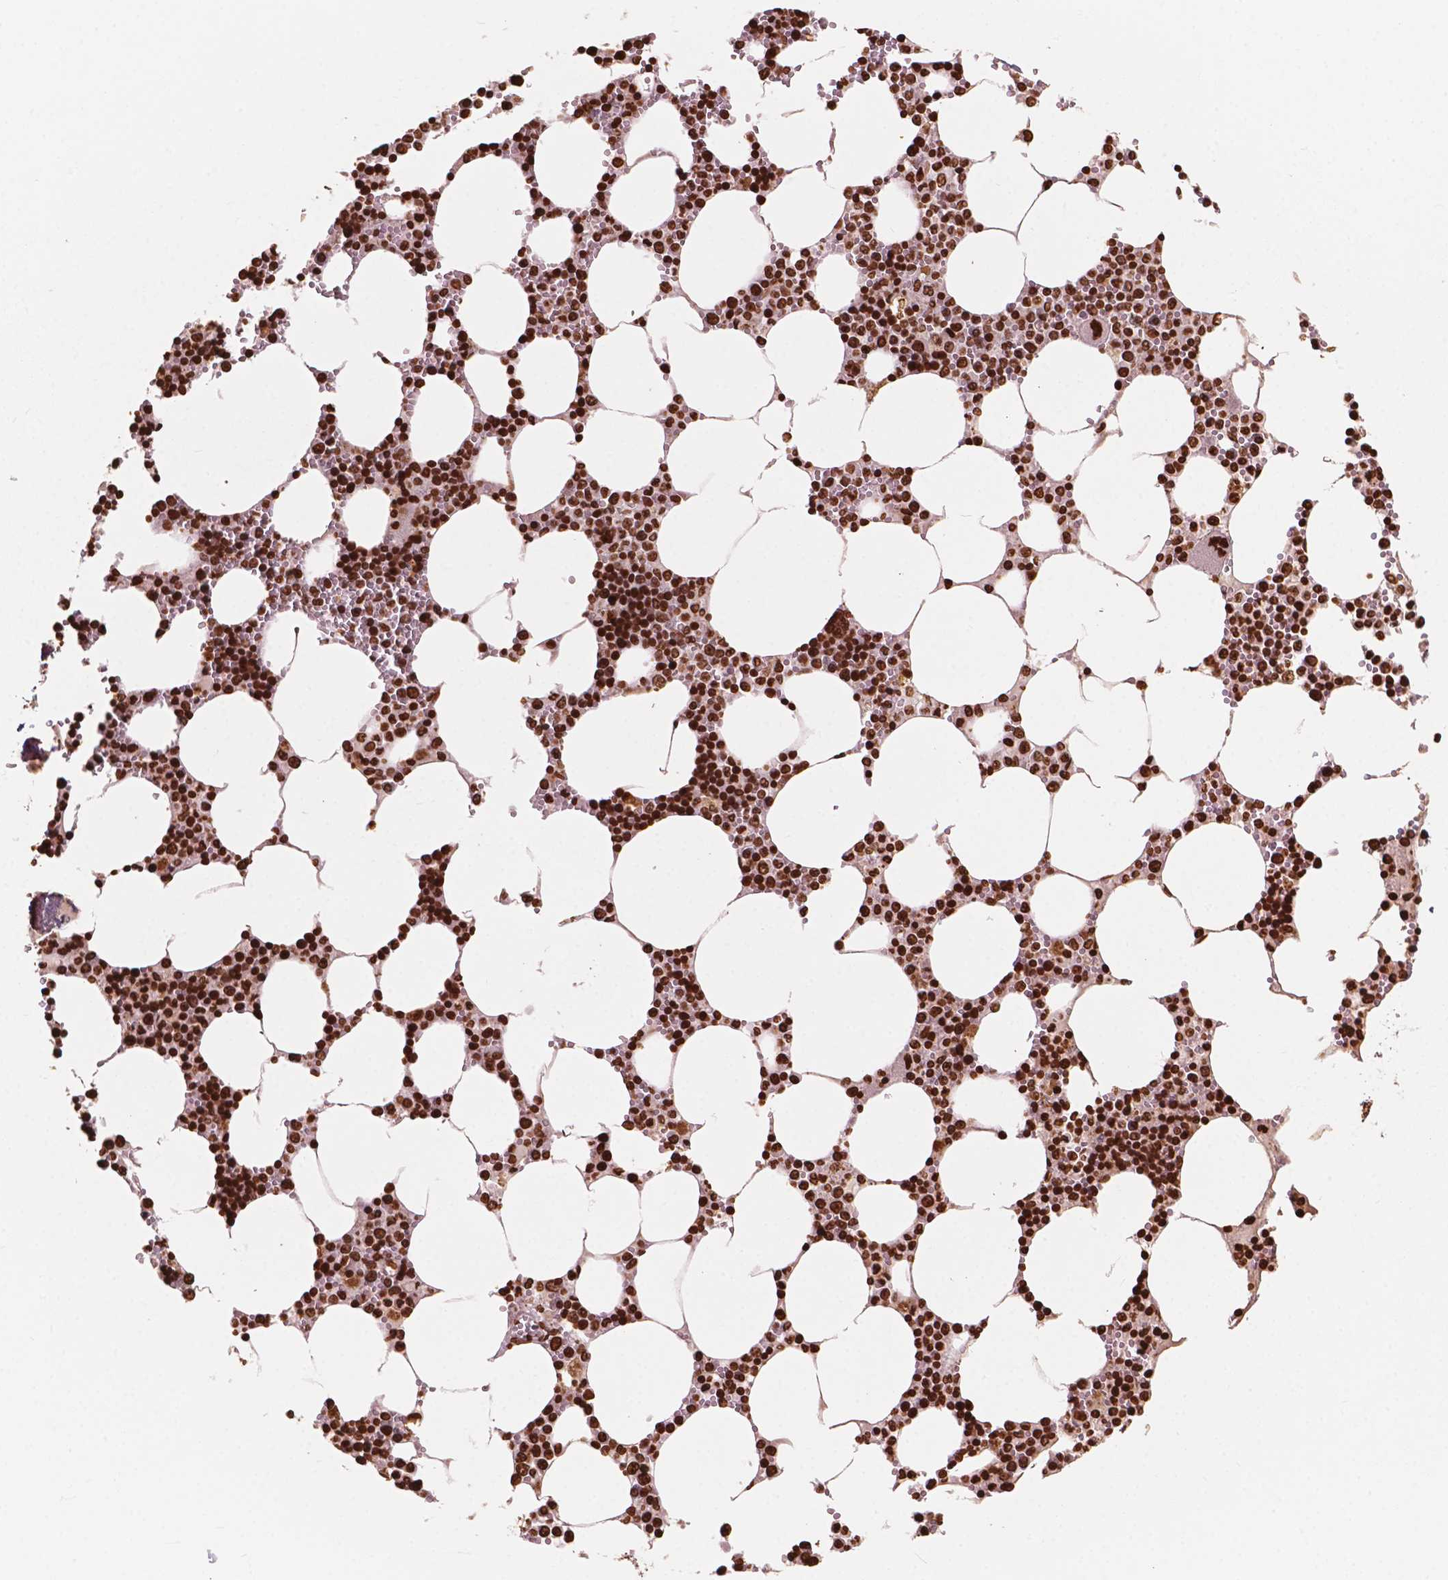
{"staining": {"intensity": "strong", "quantity": ">75%", "location": "nuclear"}, "tissue": "bone marrow", "cell_type": "Hematopoietic cells", "image_type": "normal", "snomed": [{"axis": "morphology", "description": "Normal tissue, NOS"}, {"axis": "topography", "description": "Bone marrow"}], "caption": "Immunohistochemistry (IHC) of benign human bone marrow shows high levels of strong nuclear staining in approximately >75% of hematopoietic cells.", "gene": "H3C7", "patient": {"sex": "male", "age": 54}}